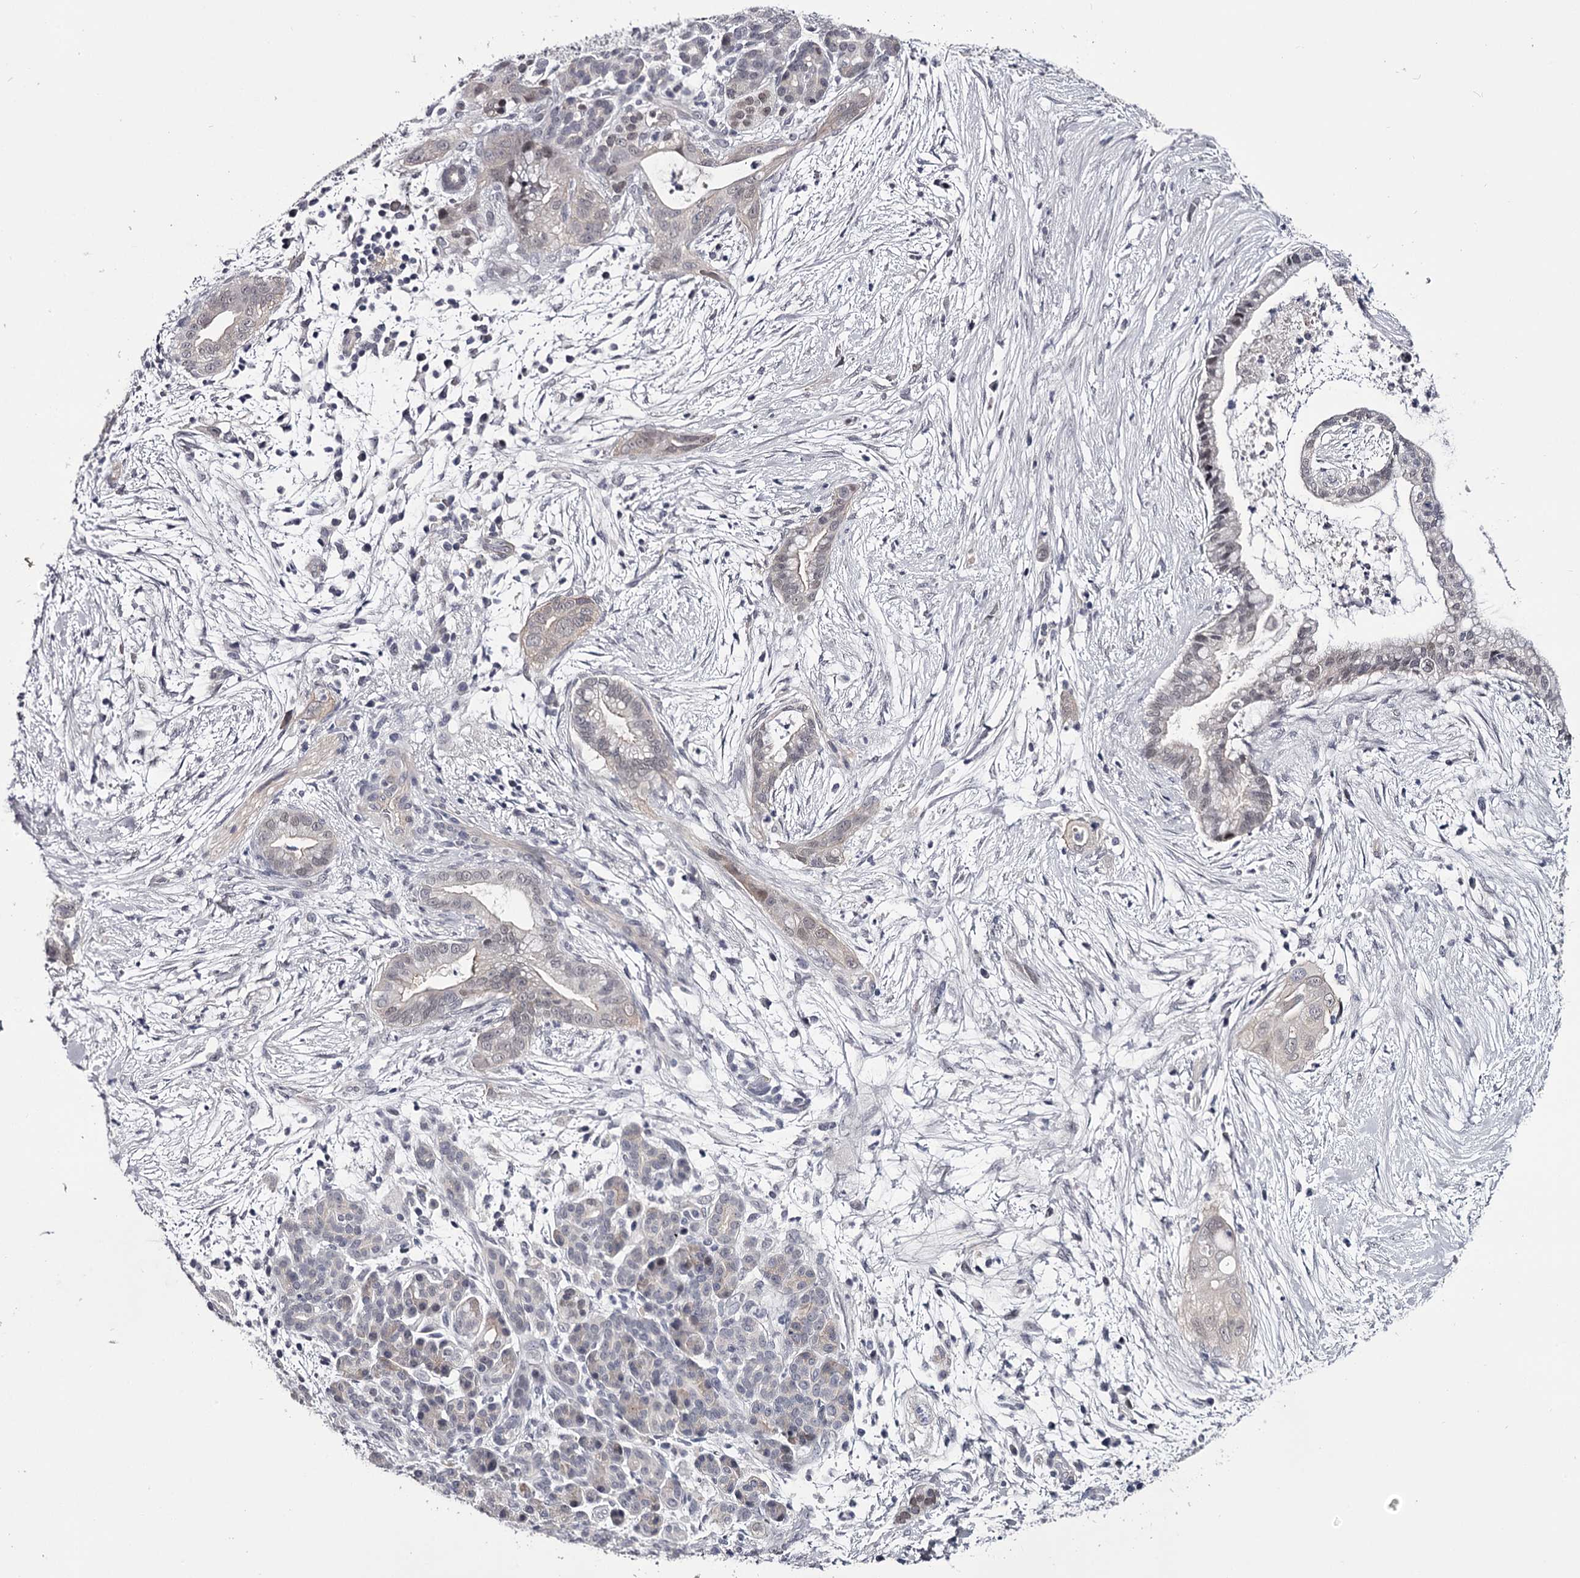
{"staining": {"intensity": "negative", "quantity": "none", "location": "none"}, "tissue": "pancreatic cancer", "cell_type": "Tumor cells", "image_type": "cancer", "snomed": [{"axis": "morphology", "description": "Adenocarcinoma, NOS"}, {"axis": "topography", "description": "Pancreas"}], "caption": "The IHC image has no significant positivity in tumor cells of pancreatic adenocarcinoma tissue.", "gene": "OVOL2", "patient": {"sex": "male", "age": 59}}